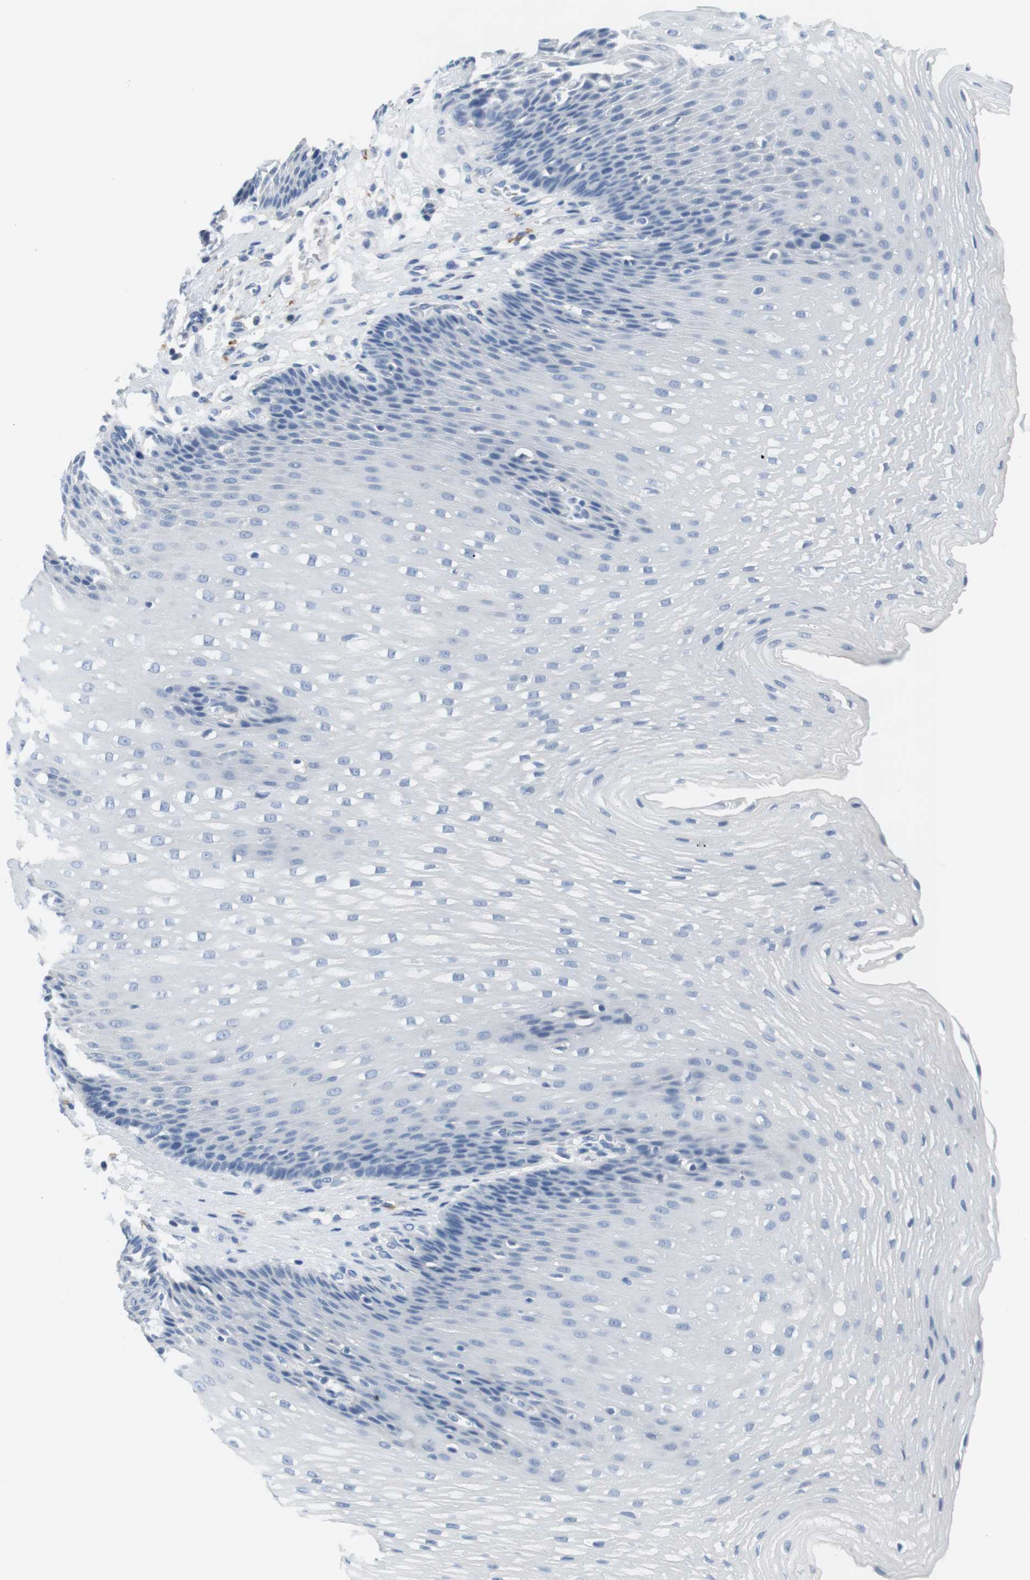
{"staining": {"intensity": "negative", "quantity": "none", "location": "none"}, "tissue": "esophagus", "cell_type": "Squamous epithelial cells", "image_type": "normal", "snomed": [{"axis": "morphology", "description": "Normal tissue, NOS"}, {"axis": "topography", "description": "Esophagus"}], "caption": "High power microscopy histopathology image of an immunohistochemistry (IHC) image of benign esophagus, revealing no significant expression in squamous epithelial cells. The staining was performed using DAB (3,3'-diaminobenzidine) to visualize the protein expression in brown, while the nuclei were stained in blue with hematoxylin (Magnification: 20x).", "gene": "FCGRT", "patient": {"sex": "male", "age": 48}}